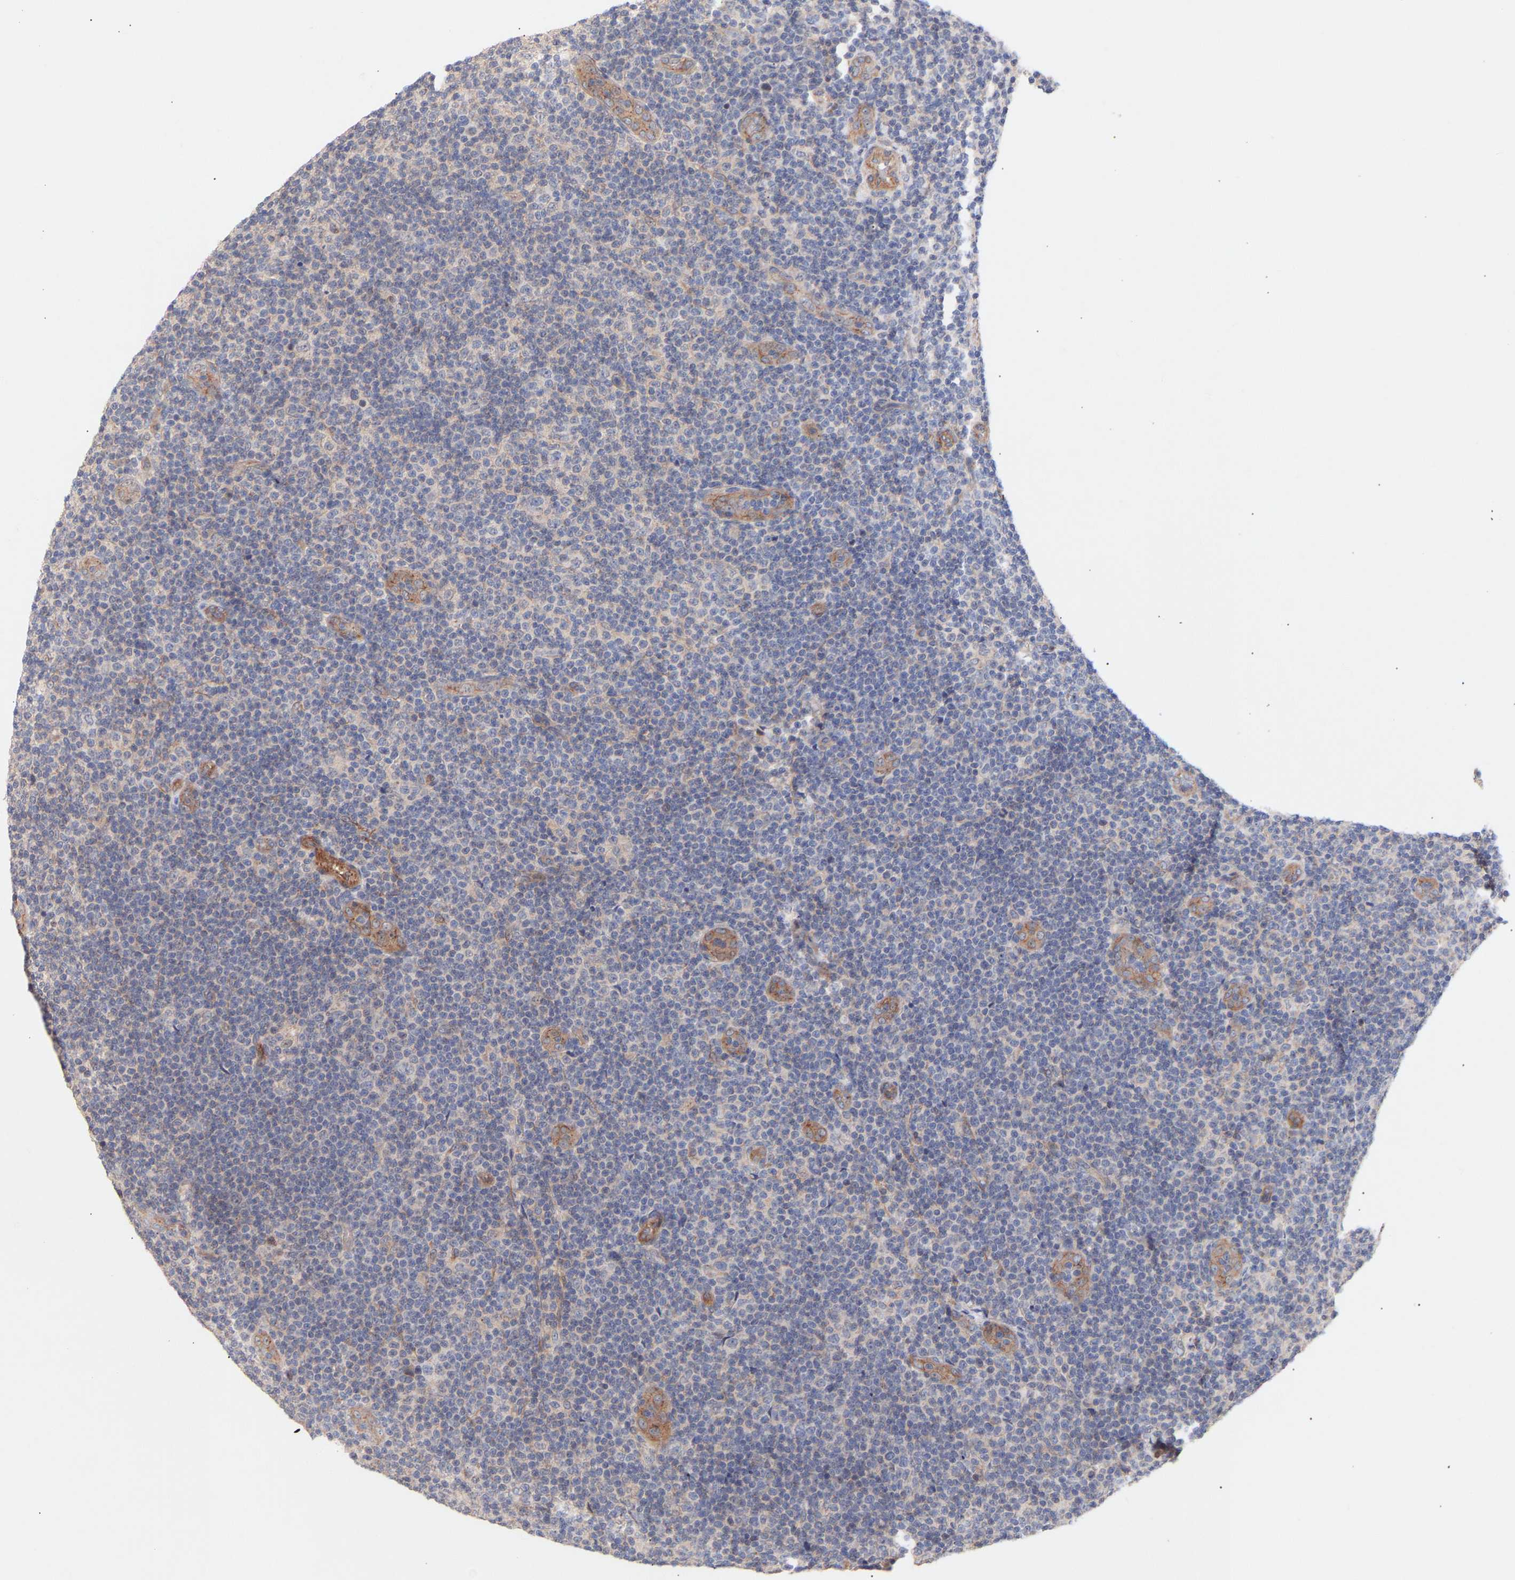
{"staining": {"intensity": "negative", "quantity": "none", "location": "none"}, "tissue": "lymphoma", "cell_type": "Tumor cells", "image_type": "cancer", "snomed": [{"axis": "morphology", "description": "Malignant lymphoma, non-Hodgkin's type, Low grade"}, {"axis": "topography", "description": "Lymph node"}], "caption": "Human low-grade malignant lymphoma, non-Hodgkin's type stained for a protein using immunohistochemistry displays no expression in tumor cells.", "gene": "PDLIM5", "patient": {"sex": "male", "age": 83}}